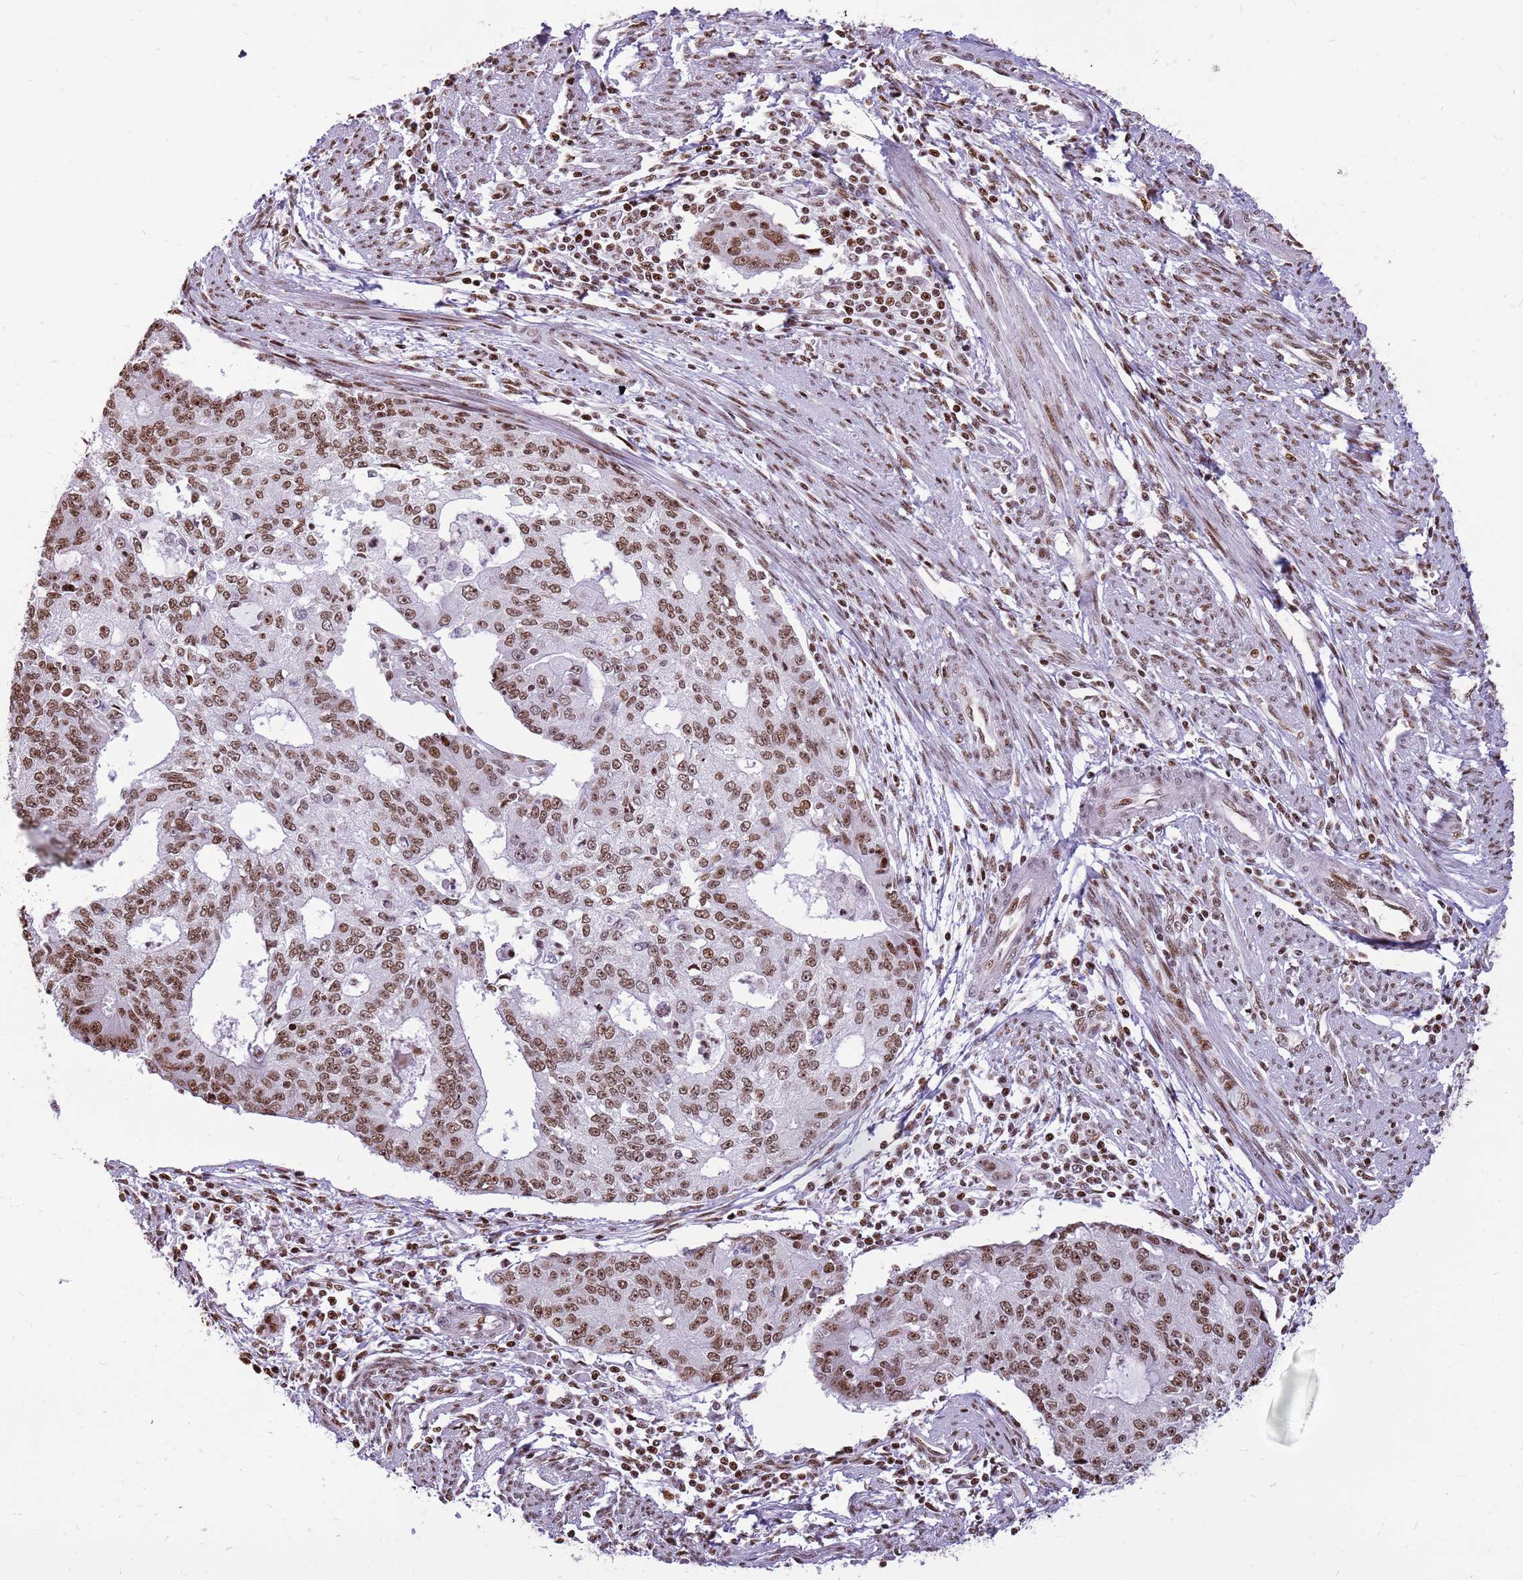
{"staining": {"intensity": "moderate", "quantity": ">75%", "location": "nuclear"}, "tissue": "endometrial cancer", "cell_type": "Tumor cells", "image_type": "cancer", "snomed": [{"axis": "morphology", "description": "Adenocarcinoma, NOS"}, {"axis": "topography", "description": "Endometrium"}], "caption": "Moderate nuclear staining is present in approximately >75% of tumor cells in adenocarcinoma (endometrial). (brown staining indicates protein expression, while blue staining denotes nuclei).", "gene": "WASHC4", "patient": {"sex": "female", "age": 56}}